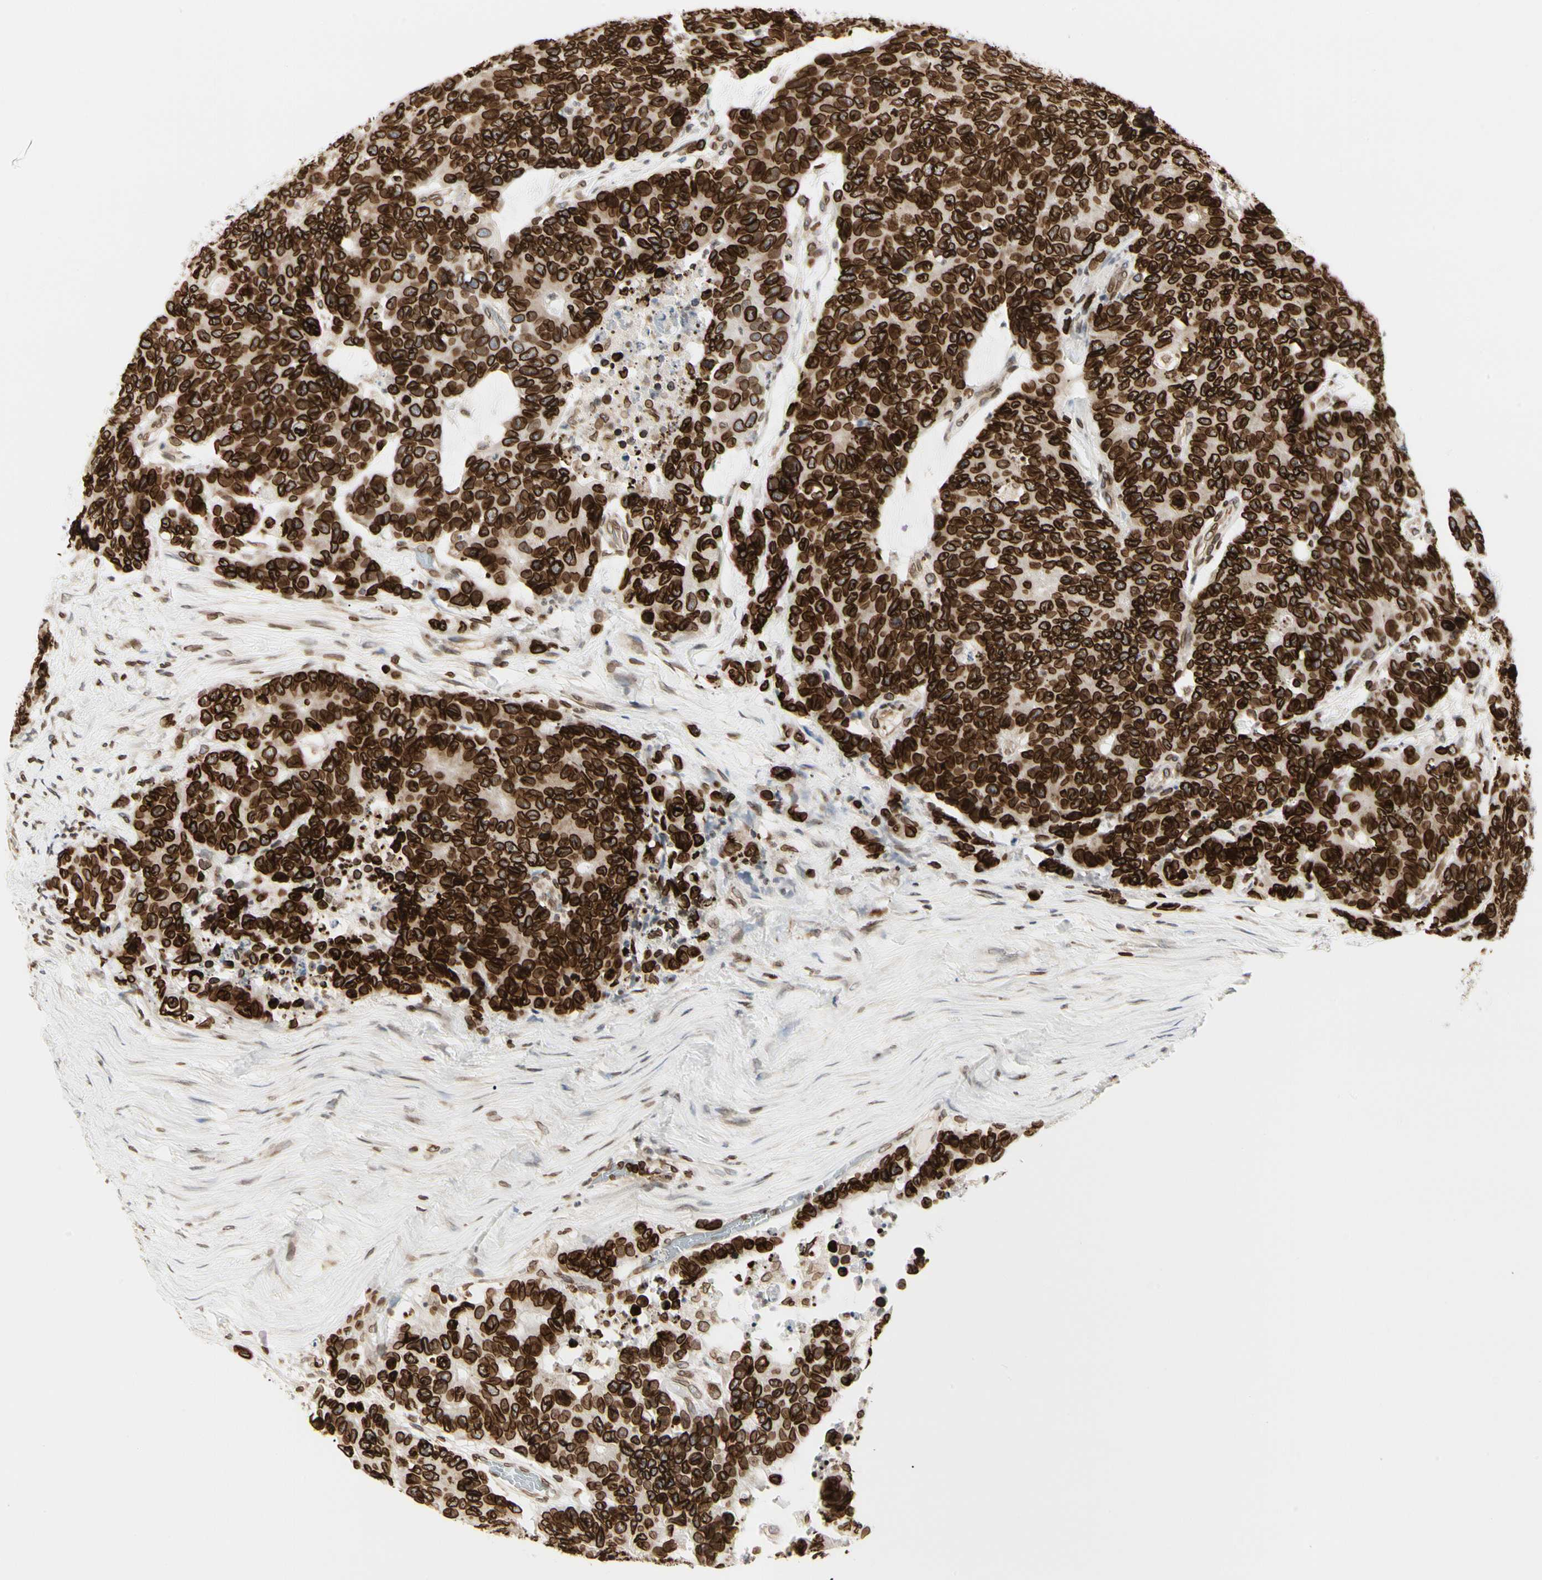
{"staining": {"intensity": "strong", "quantity": ">75%", "location": "cytoplasmic/membranous,nuclear"}, "tissue": "colorectal cancer", "cell_type": "Tumor cells", "image_type": "cancer", "snomed": [{"axis": "morphology", "description": "Adenocarcinoma, NOS"}, {"axis": "topography", "description": "Colon"}], "caption": "Human colorectal cancer stained with a protein marker reveals strong staining in tumor cells.", "gene": "TMPO", "patient": {"sex": "female", "age": 86}}